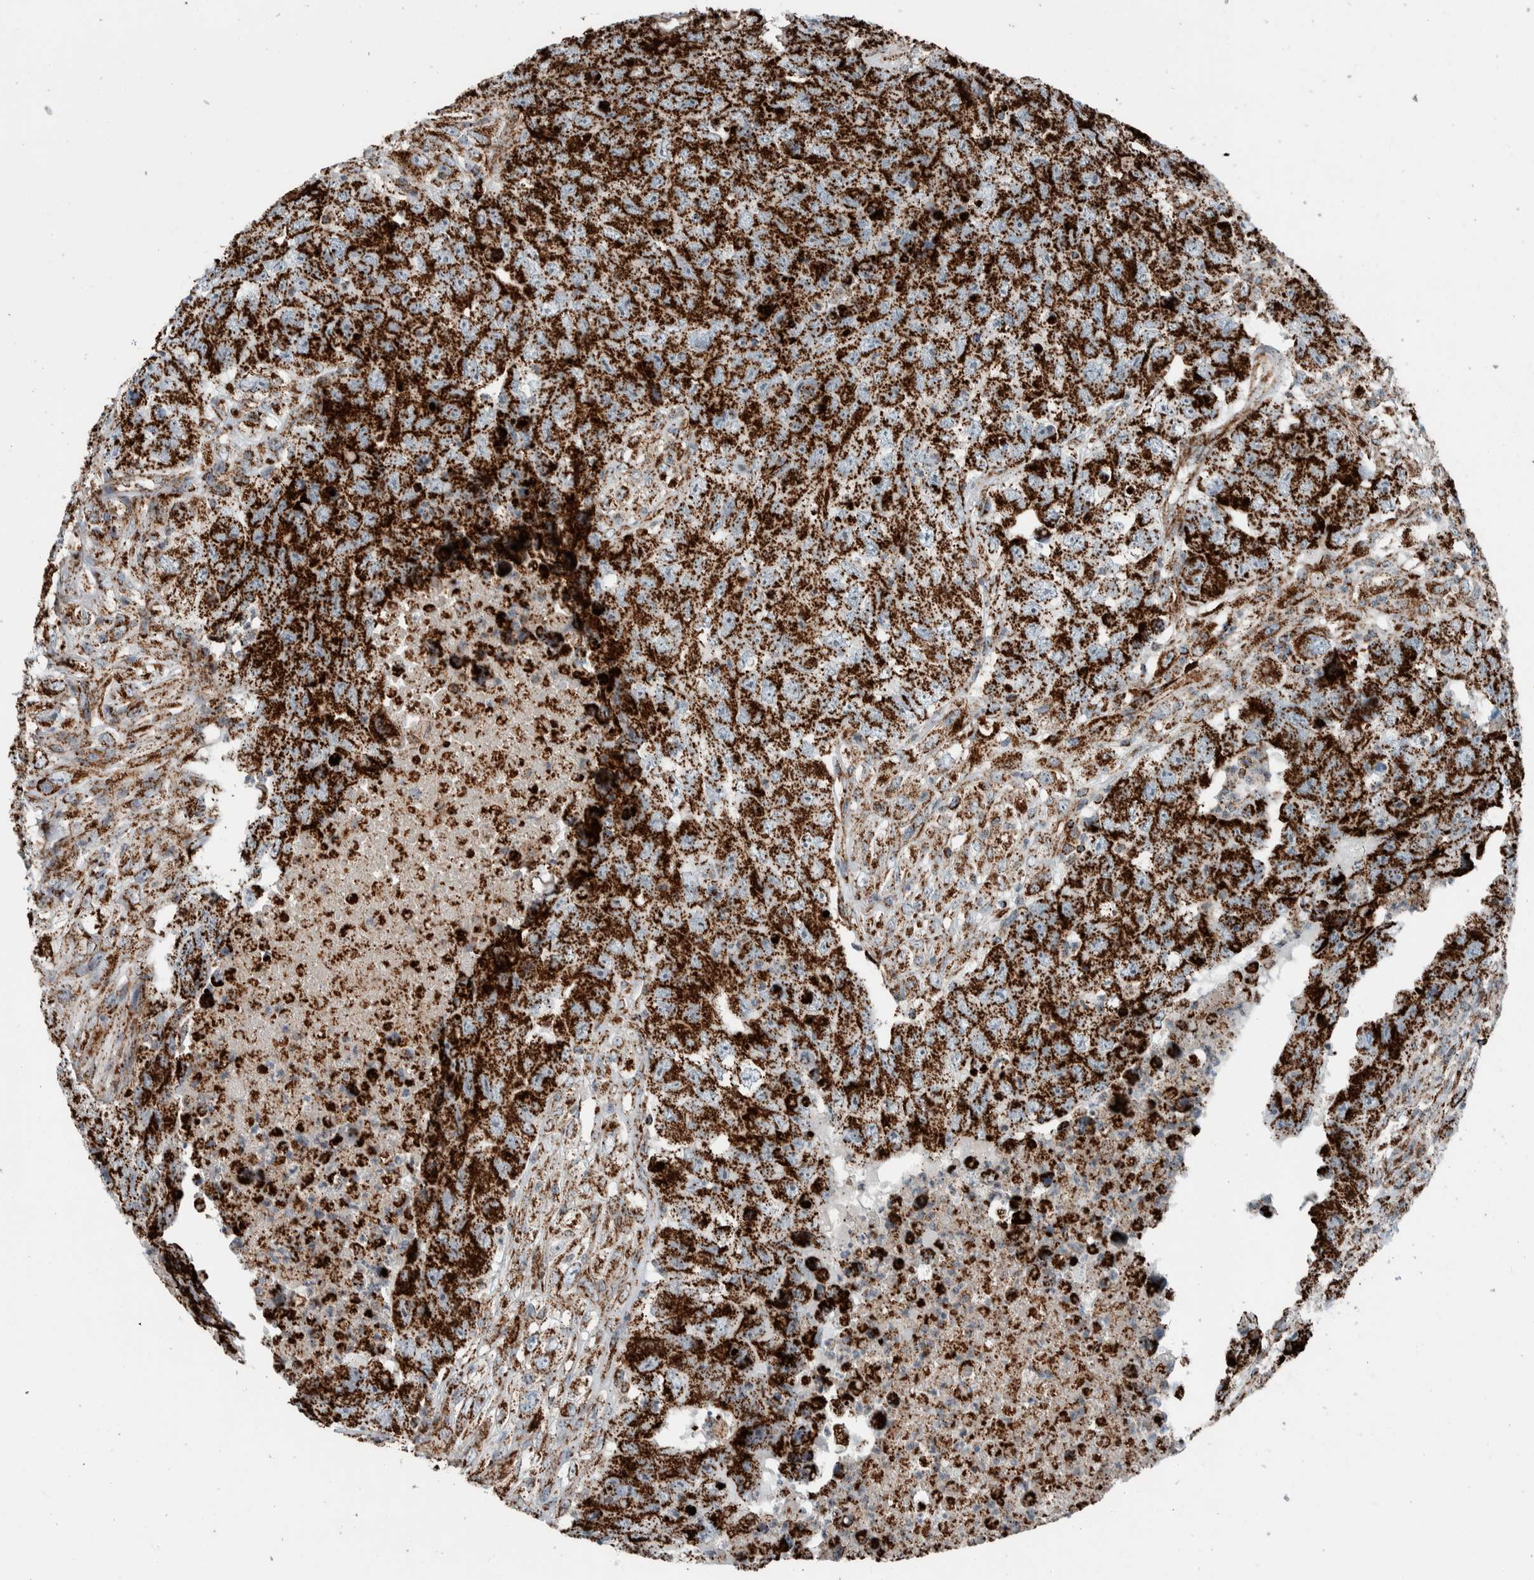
{"staining": {"intensity": "strong", "quantity": ">75%", "location": "cytoplasmic/membranous"}, "tissue": "testis cancer", "cell_type": "Tumor cells", "image_type": "cancer", "snomed": [{"axis": "morphology", "description": "Carcinoma, Embryonal, NOS"}, {"axis": "topography", "description": "Testis"}], "caption": "Immunohistochemistry photomicrograph of neoplastic tissue: testis embryonal carcinoma stained using immunohistochemistry shows high levels of strong protein expression localized specifically in the cytoplasmic/membranous of tumor cells, appearing as a cytoplasmic/membranous brown color.", "gene": "CNTROB", "patient": {"sex": "male", "age": 32}}